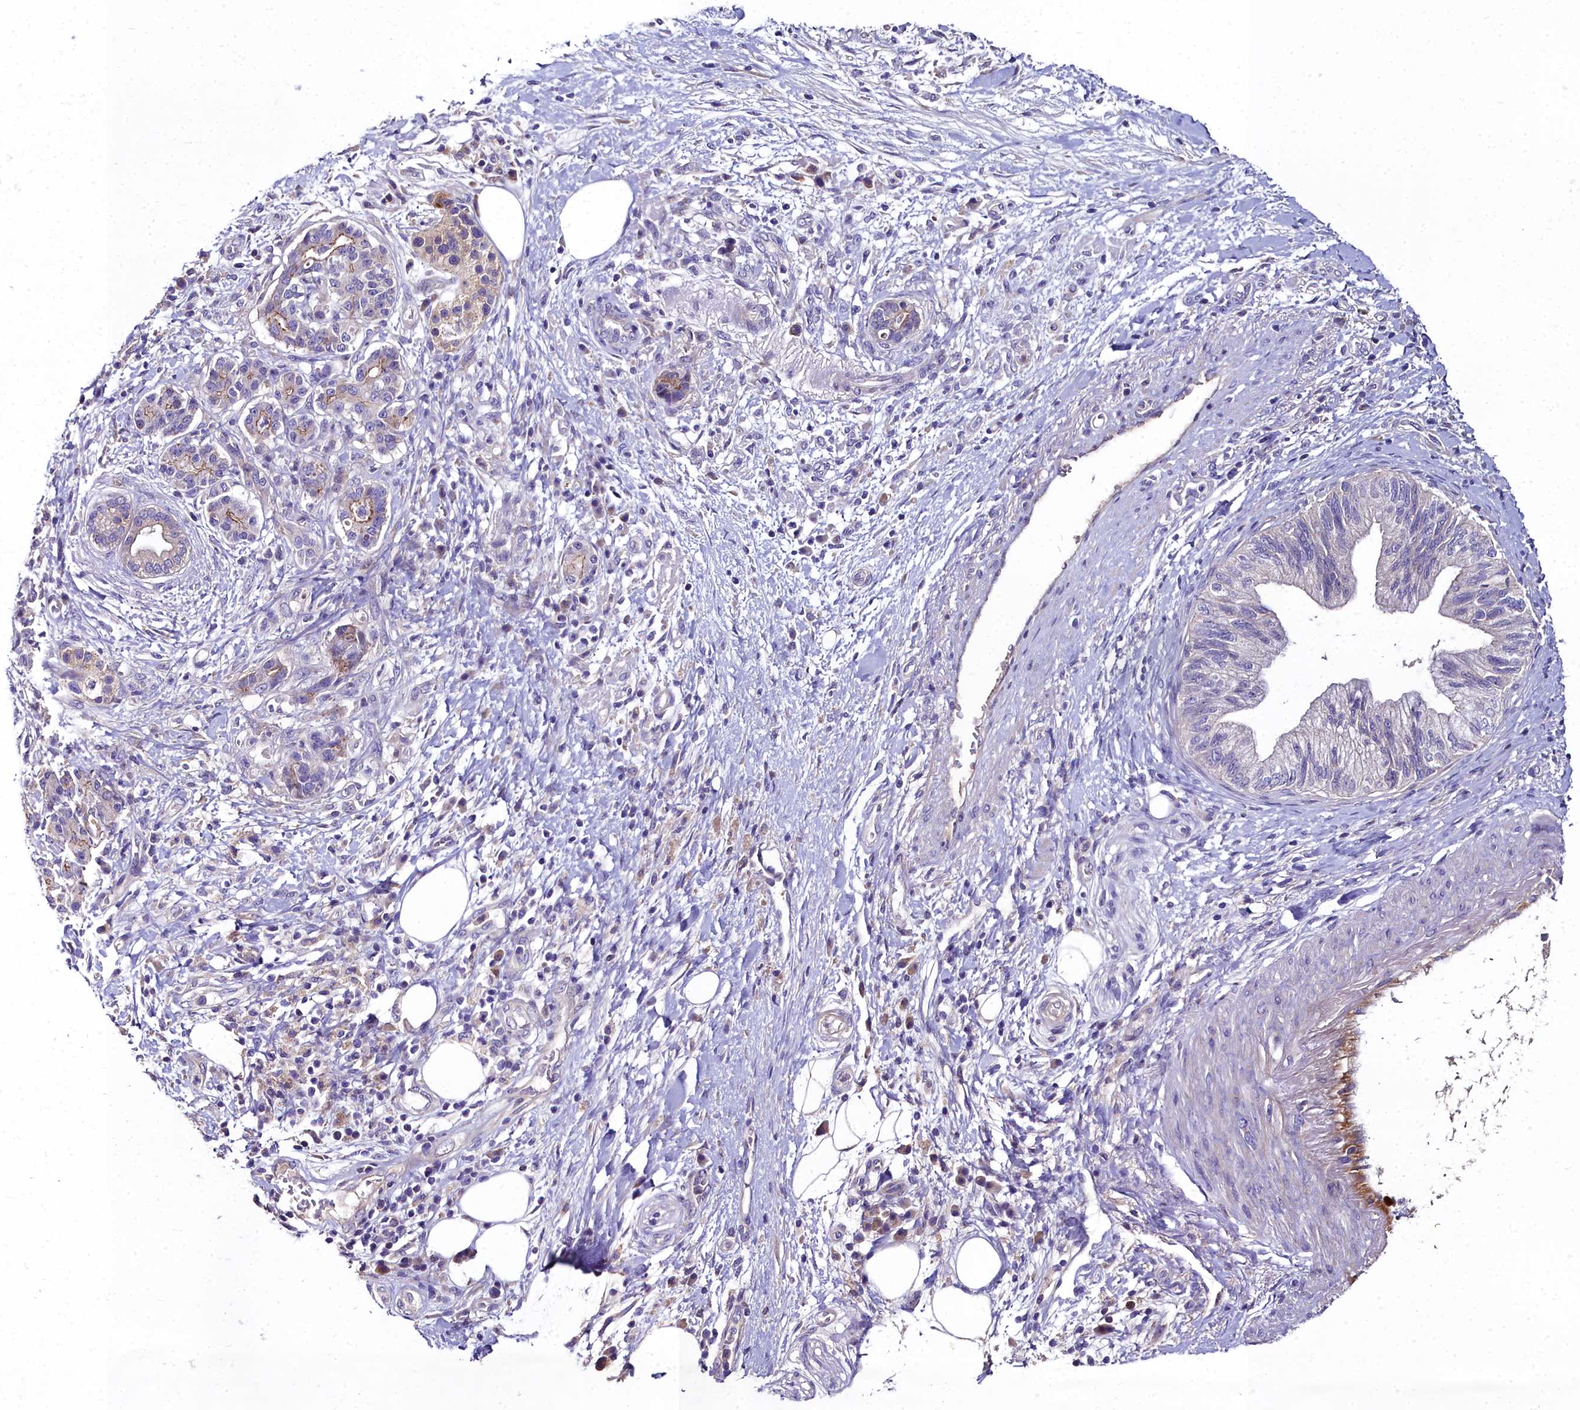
{"staining": {"intensity": "negative", "quantity": "none", "location": "none"}, "tissue": "pancreatic cancer", "cell_type": "Tumor cells", "image_type": "cancer", "snomed": [{"axis": "morphology", "description": "Adenocarcinoma, NOS"}, {"axis": "topography", "description": "Pancreas"}], "caption": "Adenocarcinoma (pancreatic) stained for a protein using immunohistochemistry displays no expression tumor cells.", "gene": "NT5M", "patient": {"sex": "female", "age": 73}}